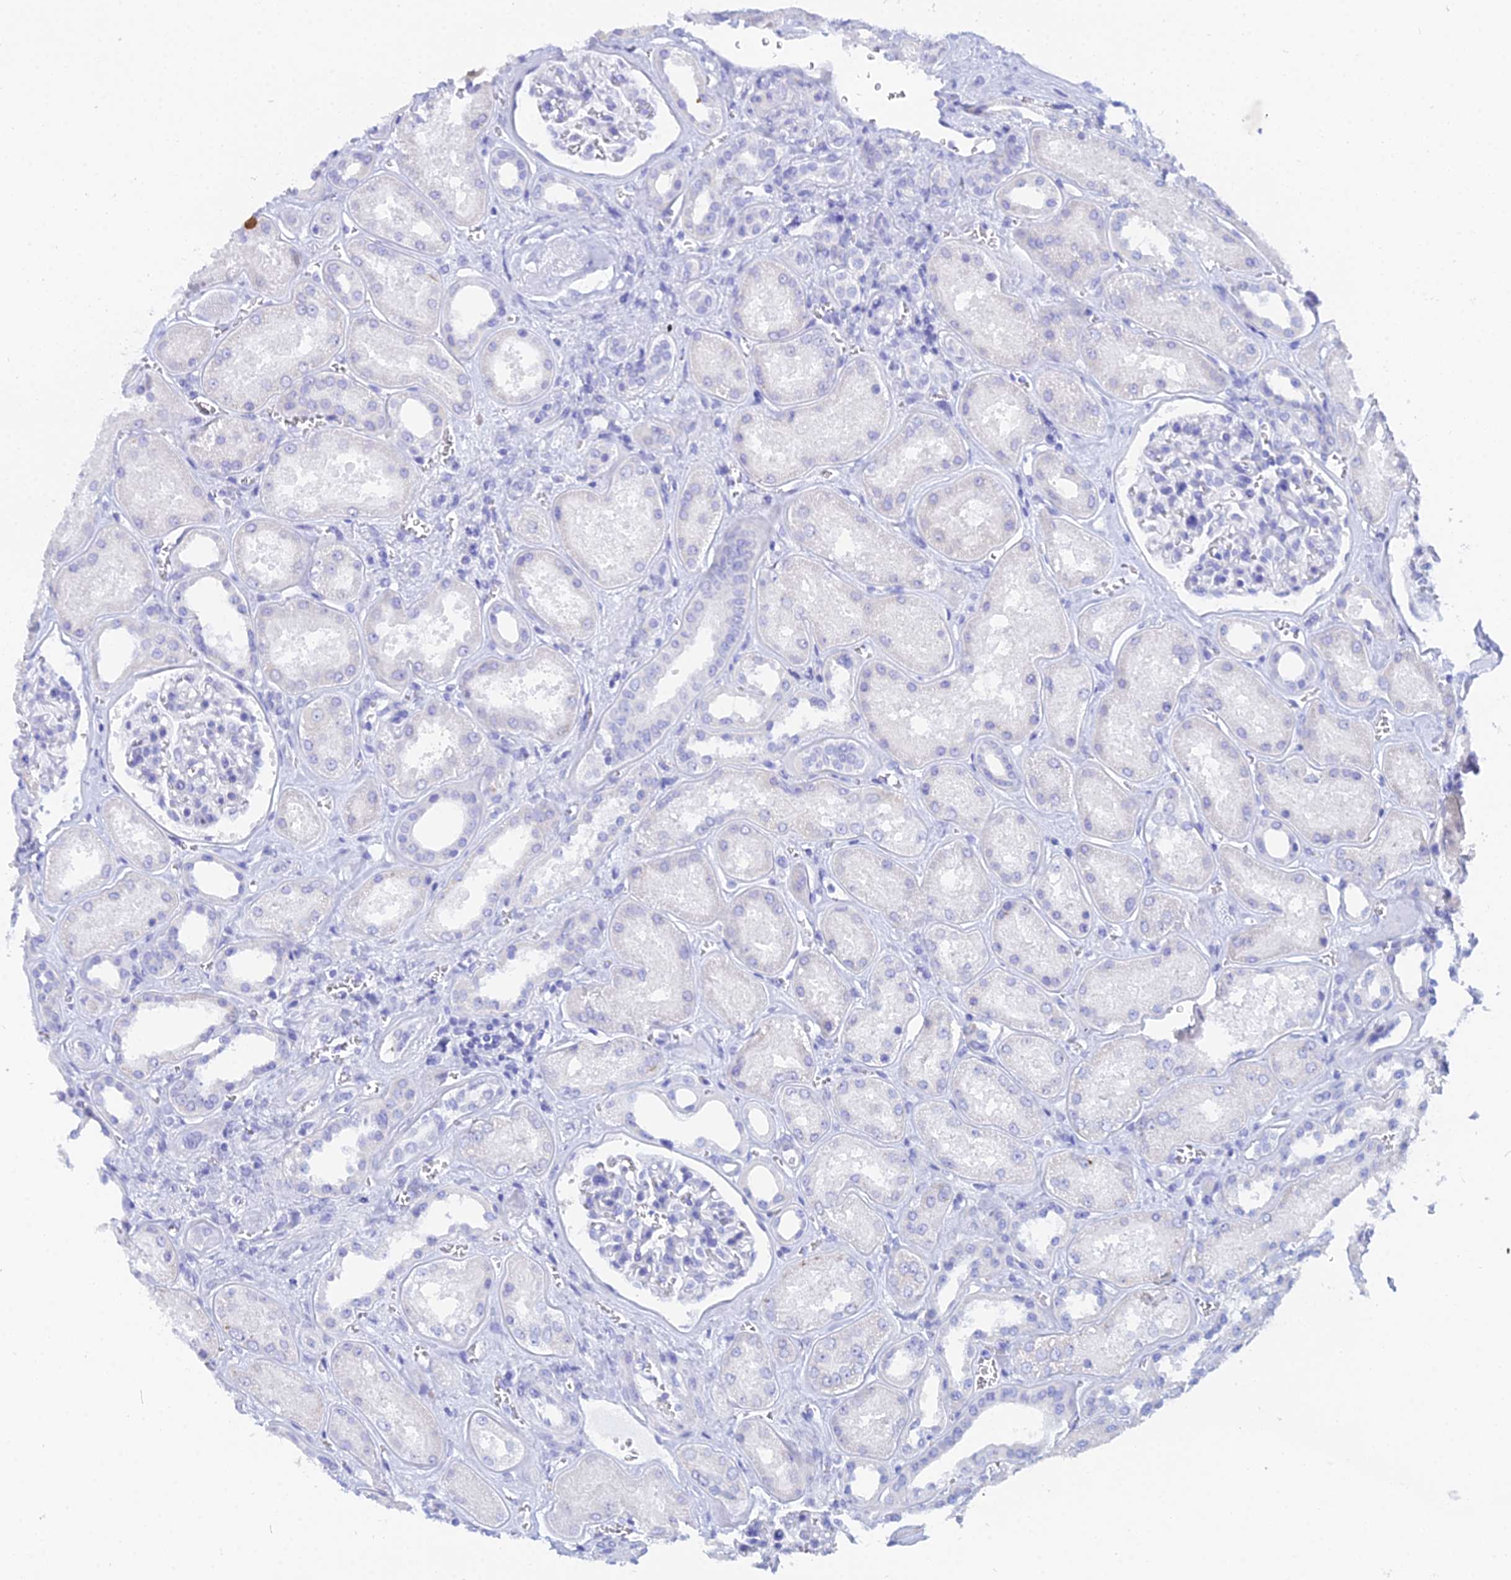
{"staining": {"intensity": "negative", "quantity": "none", "location": "none"}, "tissue": "kidney", "cell_type": "Cells in glomeruli", "image_type": "normal", "snomed": [{"axis": "morphology", "description": "Normal tissue, NOS"}, {"axis": "morphology", "description": "Adenocarcinoma, NOS"}, {"axis": "topography", "description": "Kidney"}], "caption": "Immunohistochemical staining of benign kidney shows no significant expression in cells in glomeruli. The staining was performed using DAB to visualize the protein expression in brown, while the nuclei were stained in blue with hematoxylin (Magnification: 20x).", "gene": "MCM2", "patient": {"sex": "female", "age": 68}}